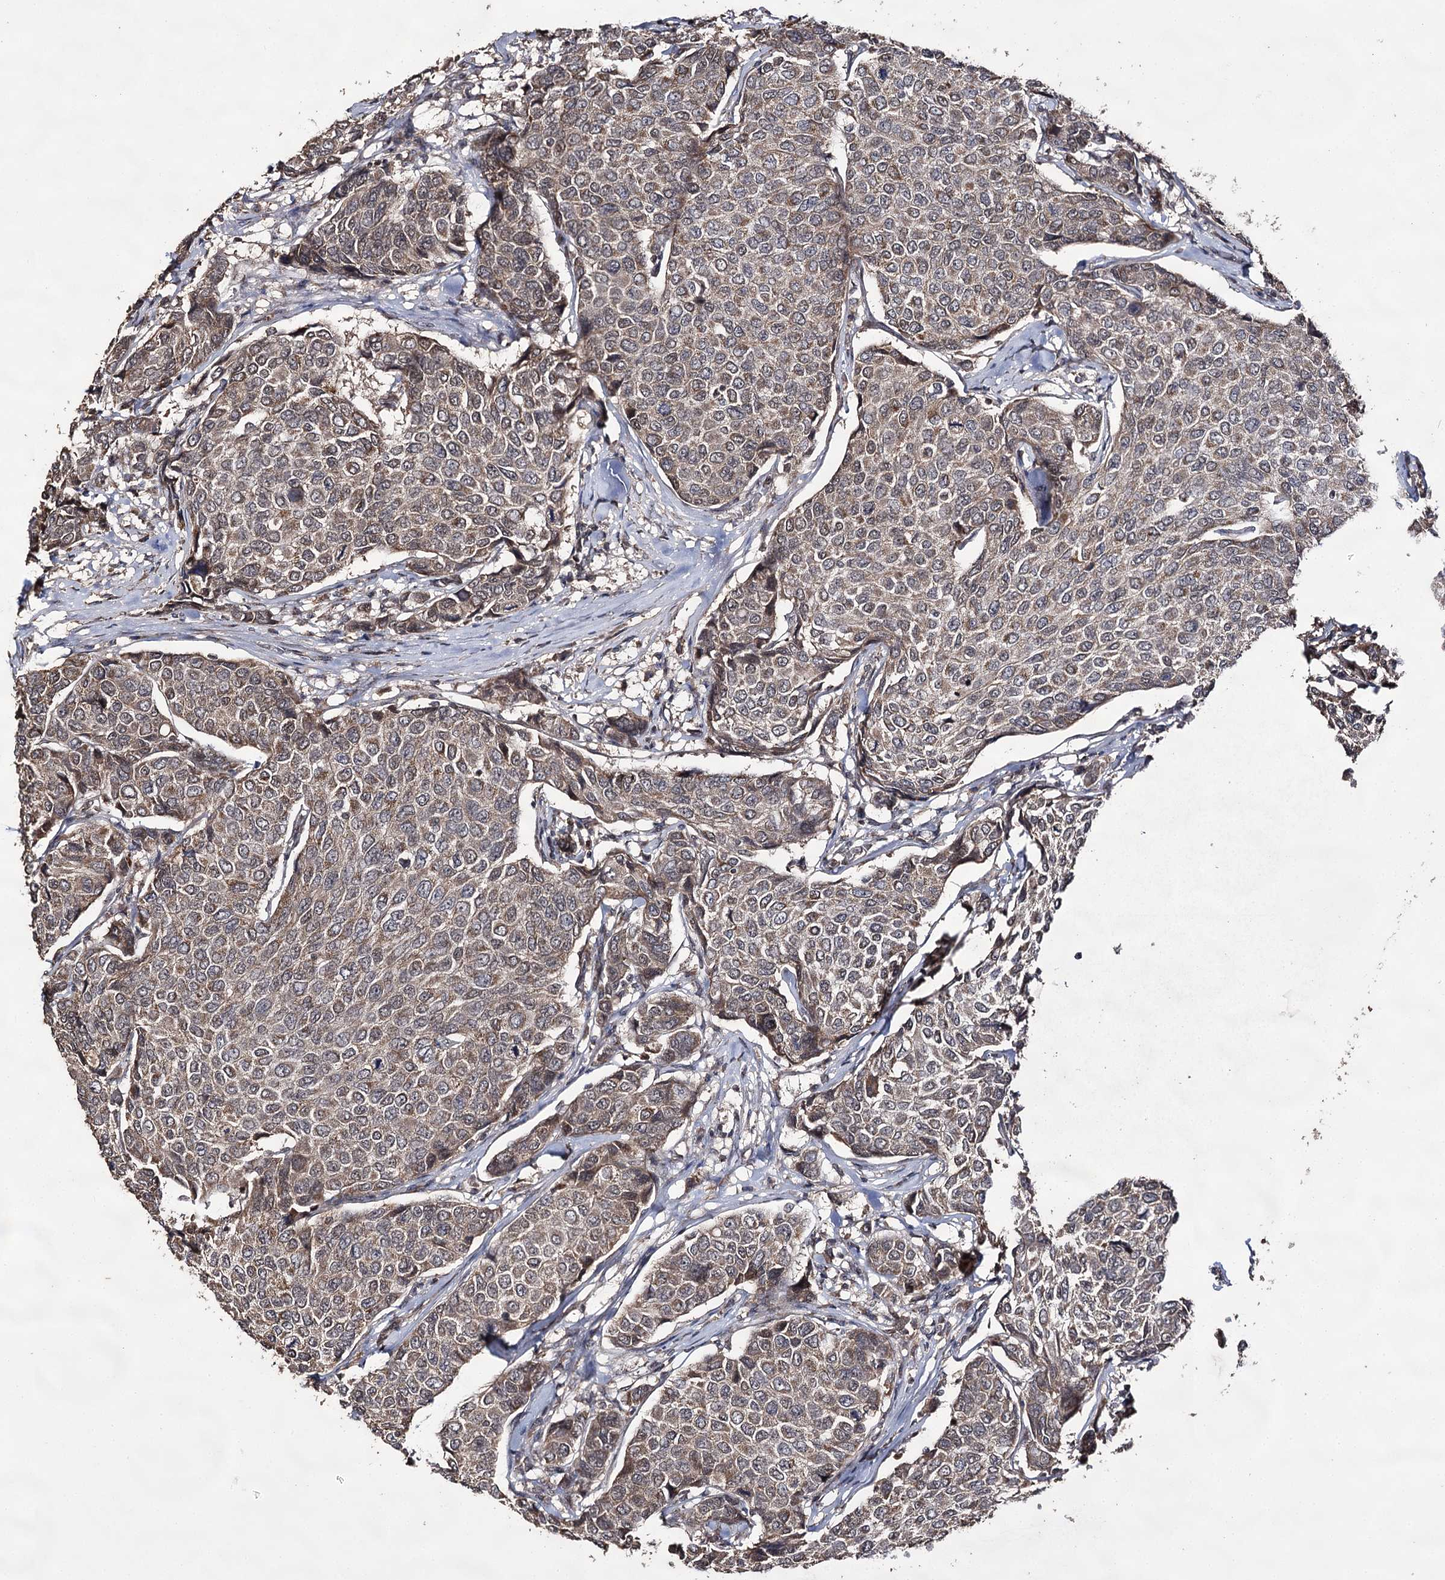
{"staining": {"intensity": "weak", "quantity": ">75%", "location": "cytoplasmic/membranous"}, "tissue": "breast cancer", "cell_type": "Tumor cells", "image_type": "cancer", "snomed": [{"axis": "morphology", "description": "Duct carcinoma"}, {"axis": "topography", "description": "Breast"}], "caption": "Invasive ductal carcinoma (breast) stained for a protein (brown) shows weak cytoplasmic/membranous positive expression in about >75% of tumor cells.", "gene": "ACTR6", "patient": {"sex": "female", "age": 55}}